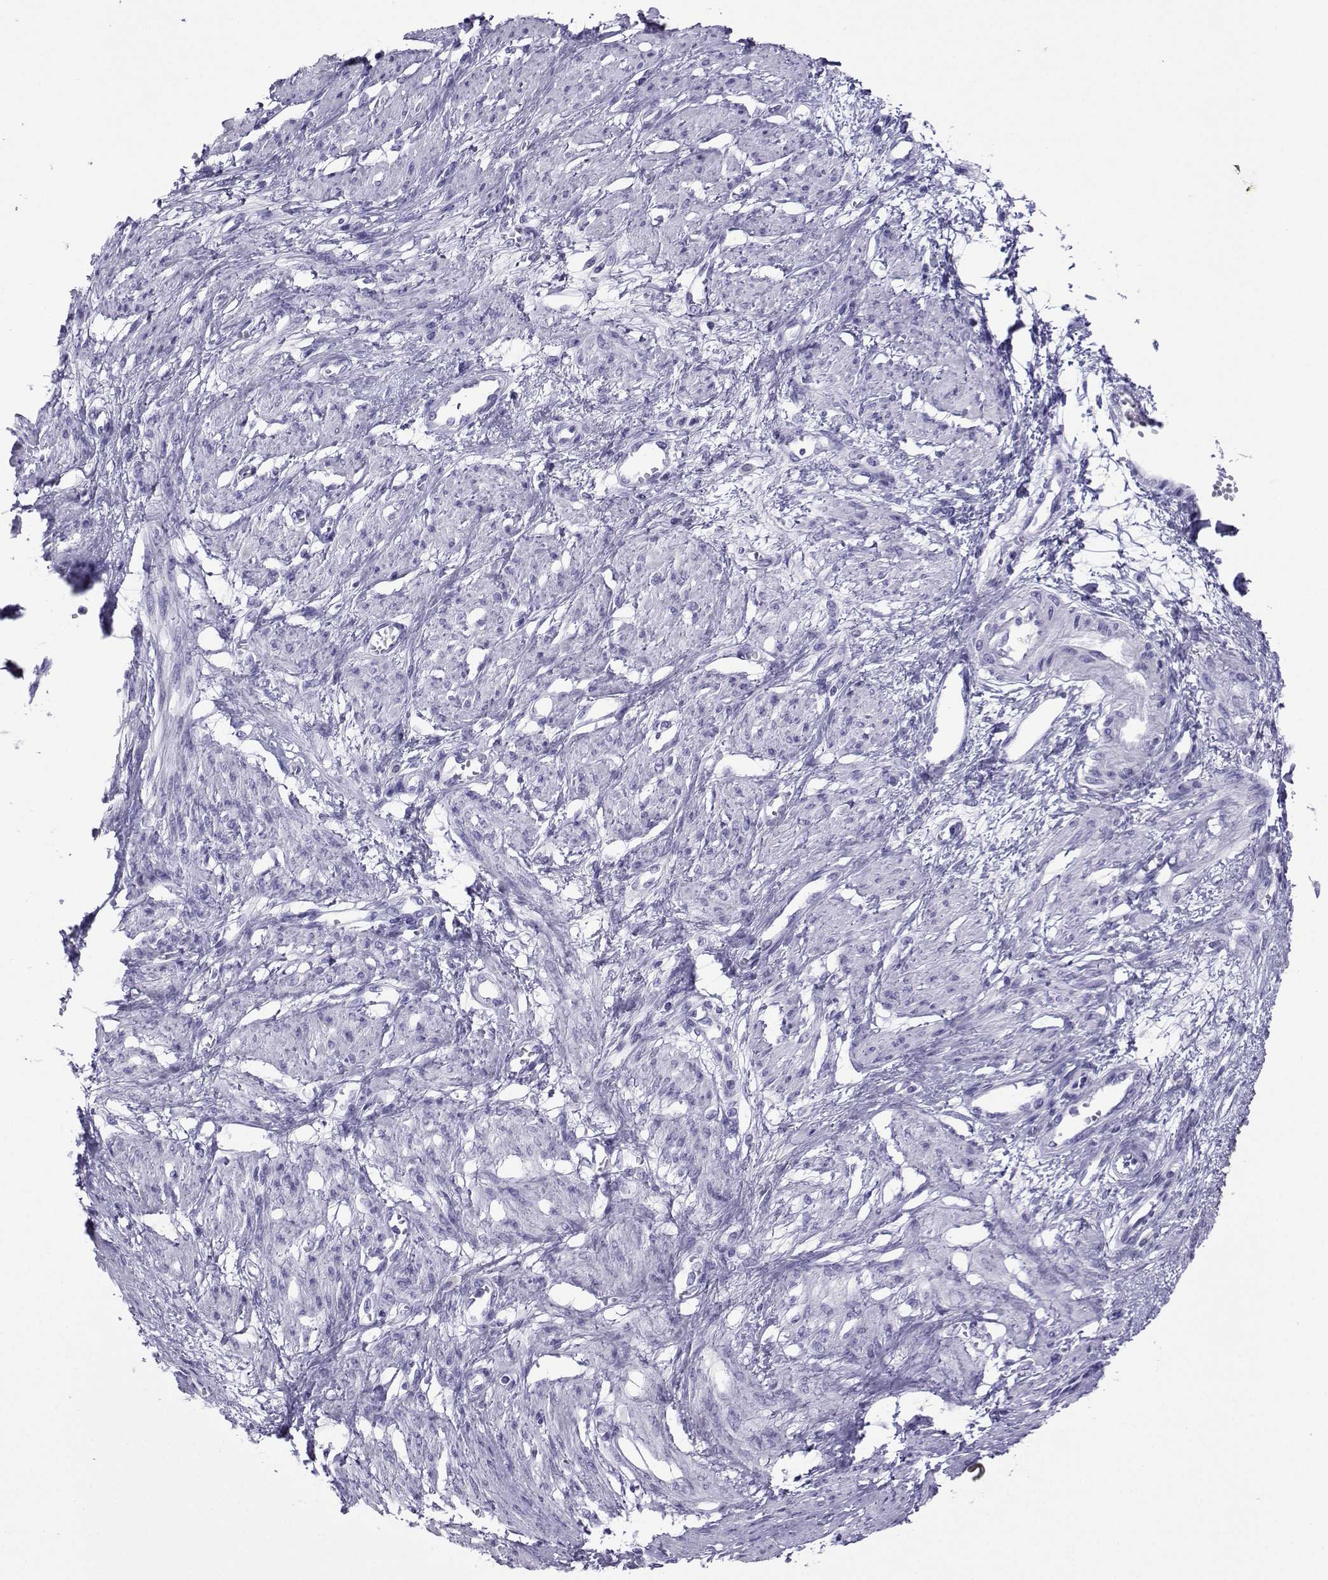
{"staining": {"intensity": "negative", "quantity": "none", "location": "none"}, "tissue": "smooth muscle", "cell_type": "Smooth muscle cells", "image_type": "normal", "snomed": [{"axis": "morphology", "description": "Normal tissue, NOS"}, {"axis": "topography", "description": "Smooth muscle"}, {"axis": "topography", "description": "Uterus"}], "caption": "Immunohistochemical staining of normal human smooth muscle demonstrates no significant positivity in smooth muscle cells.", "gene": "LORICRIN", "patient": {"sex": "female", "age": 39}}